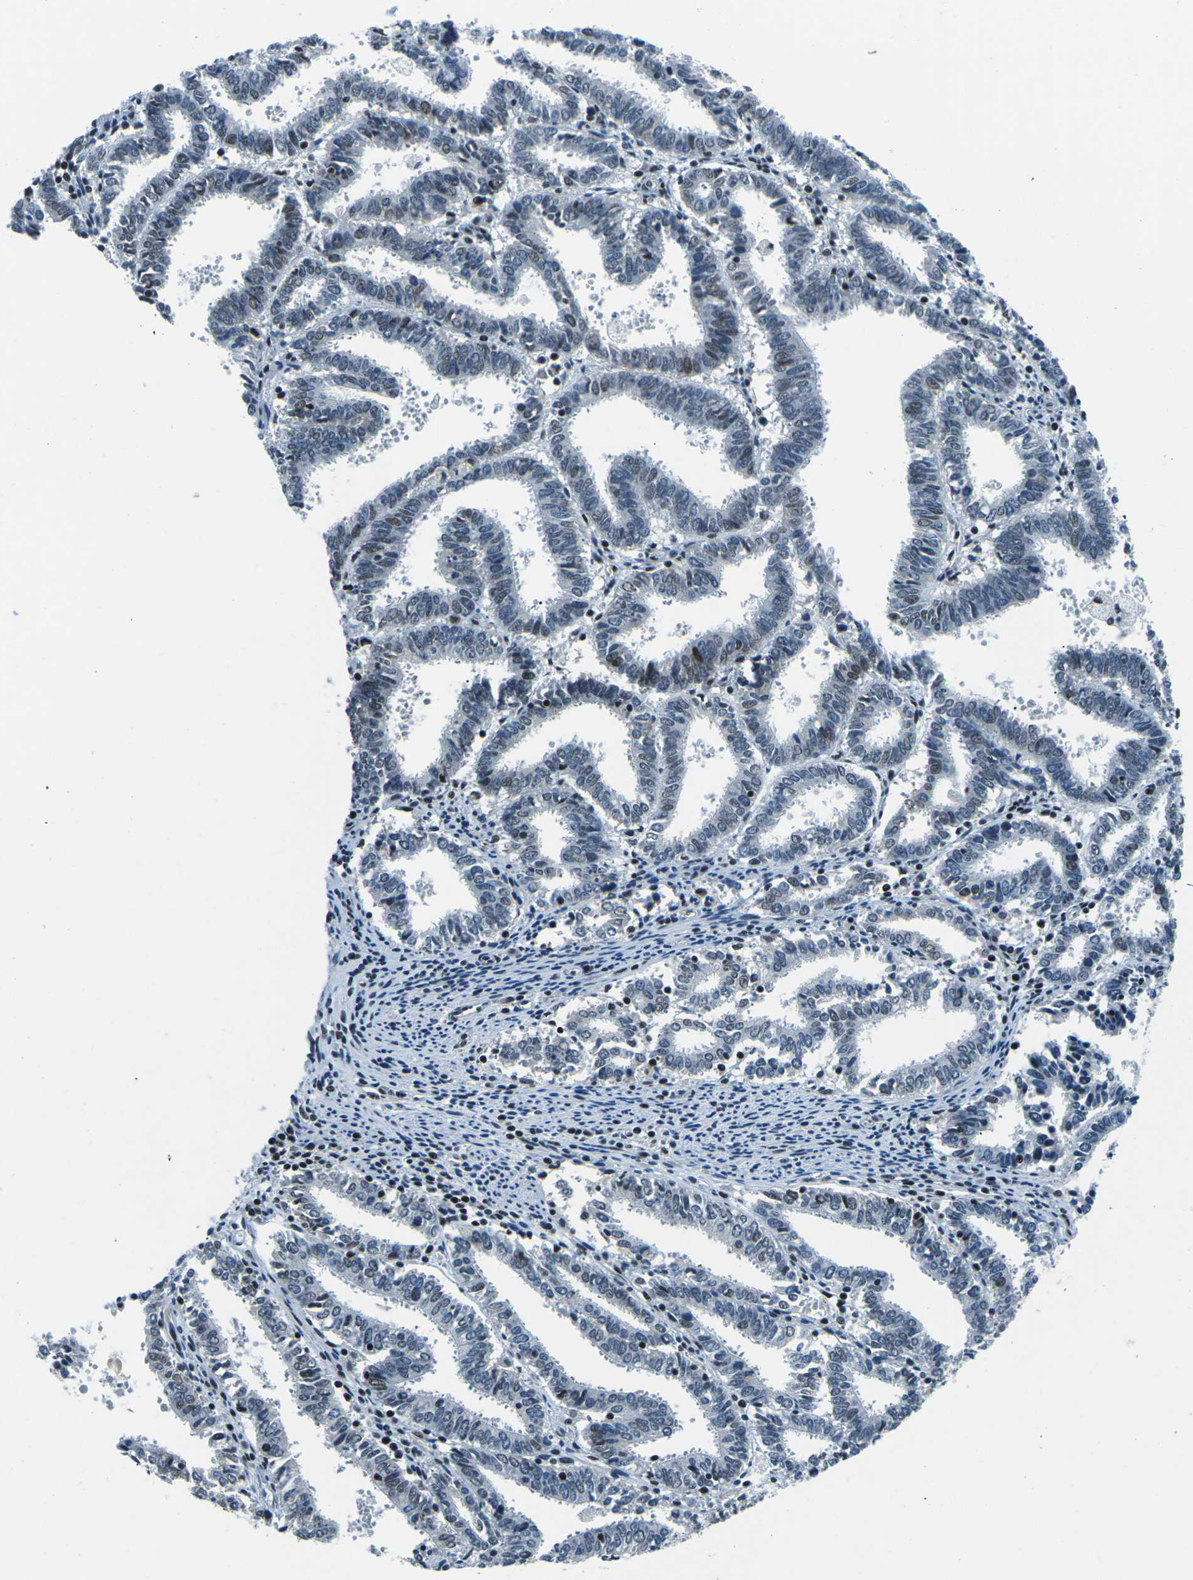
{"staining": {"intensity": "weak", "quantity": "<25%", "location": "nuclear"}, "tissue": "endometrial cancer", "cell_type": "Tumor cells", "image_type": "cancer", "snomed": [{"axis": "morphology", "description": "Adenocarcinoma, NOS"}, {"axis": "topography", "description": "Uterus"}], "caption": "High magnification brightfield microscopy of endometrial adenocarcinoma stained with DAB (brown) and counterstained with hematoxylin (blue): tumor cells show no significant positivity.", "gene": "RBL2", "patient": {"sex": "female", "age": 83}}